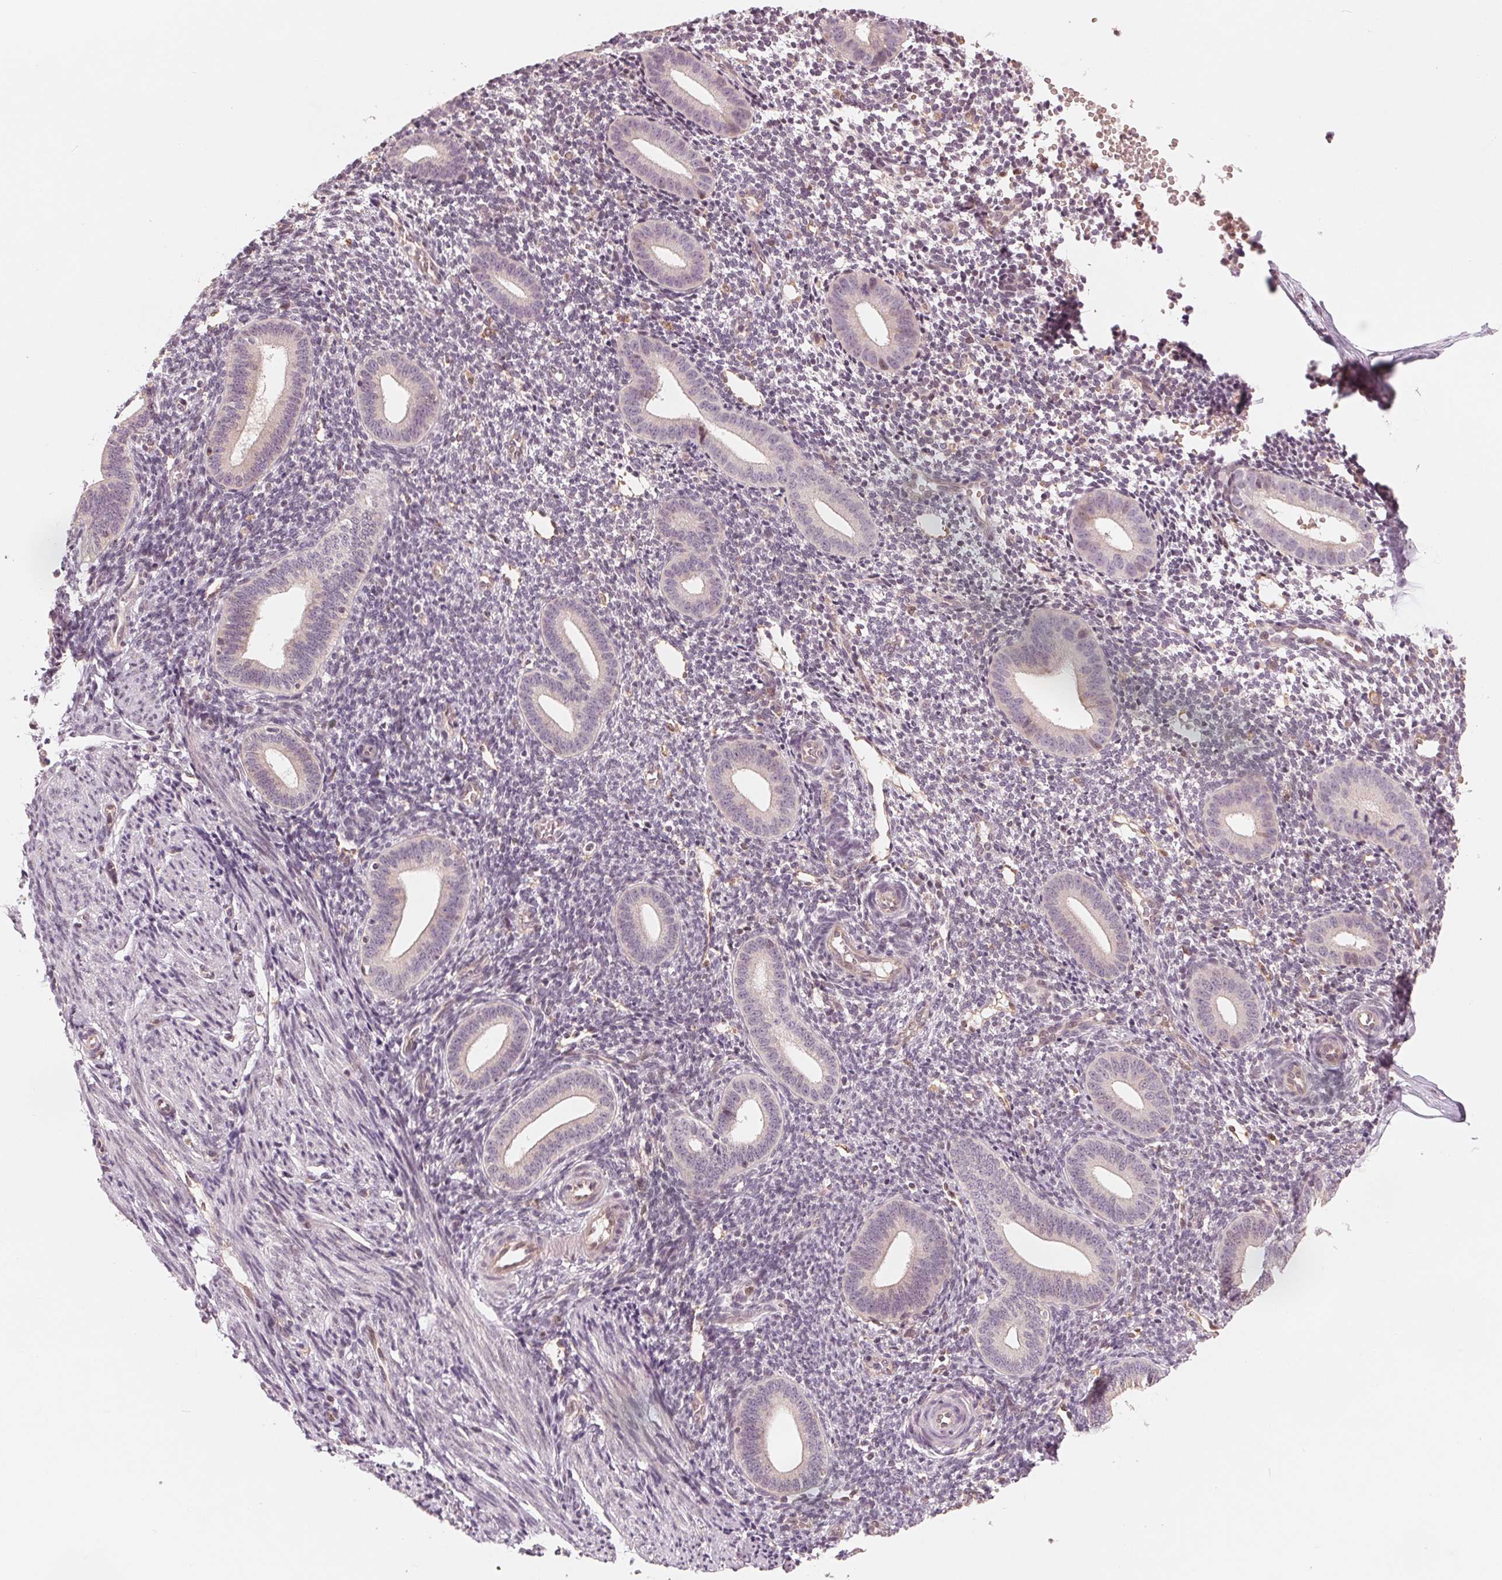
{"staining": {"intensity": "negative", "quantity": "none", "location": "none"}, "tissue": "endometrium", "cell_type": "Cells in endometrial stroma", "image_type": "normal", "snomed": [{"axis": "morphology", "description": "Normal tissue, NOS"}, {"axis": "topography", "description": "Endometrium"}], "caption": "Unremarkable endometrium was stained to show a protein in brown. There is no significant staining in cells in endometrial stroma. The staining is performed using DAB (3,3'-diaminobenzidine) brown chromogen with nuclei counter-stained in using hematoxylin.", "gene": "IL9R", "patient": {"sex": "female", "age": 40}}